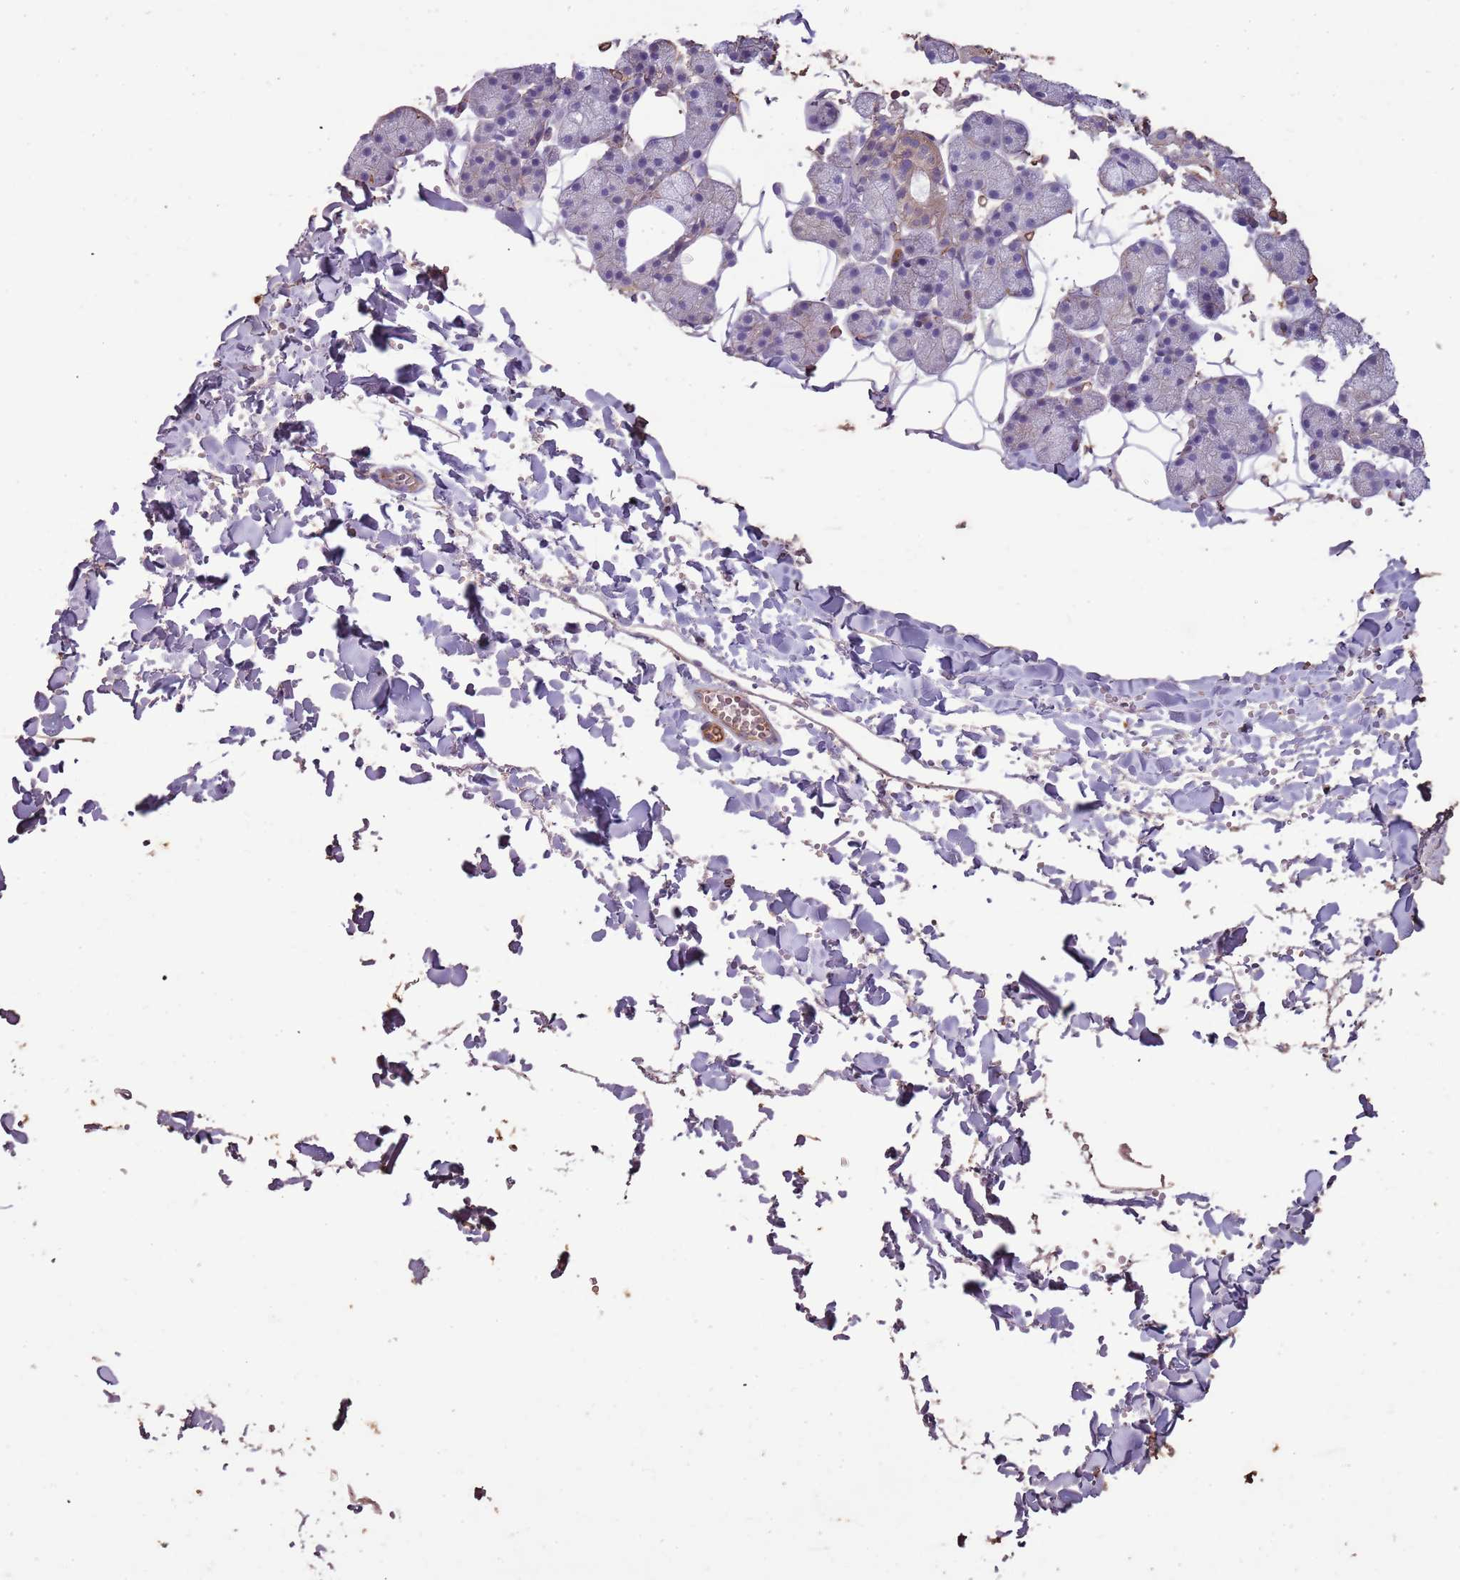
{"staining": {"intensity": "weak", "quantity": "<25%", "location": "cytoplasmic/membranous"}, "tissue": "salivary gland", "cell_type": "Glandular cells", "image_type": "normal", "snomed": [{"axis": "morphology", "description": "Normal tissue, NOS"}, {"axis": "topography", "description": "Salivary gland"}], "caption": "Immunohistochemistry (IHC) photomicrograph of unremarkable salivary gland stained for a protein (brown), which reveals no expression in glandular cells. Nuclei are stained in blue.", "gene": "FECH", "patient": {"sex": "female", "age": 33}}